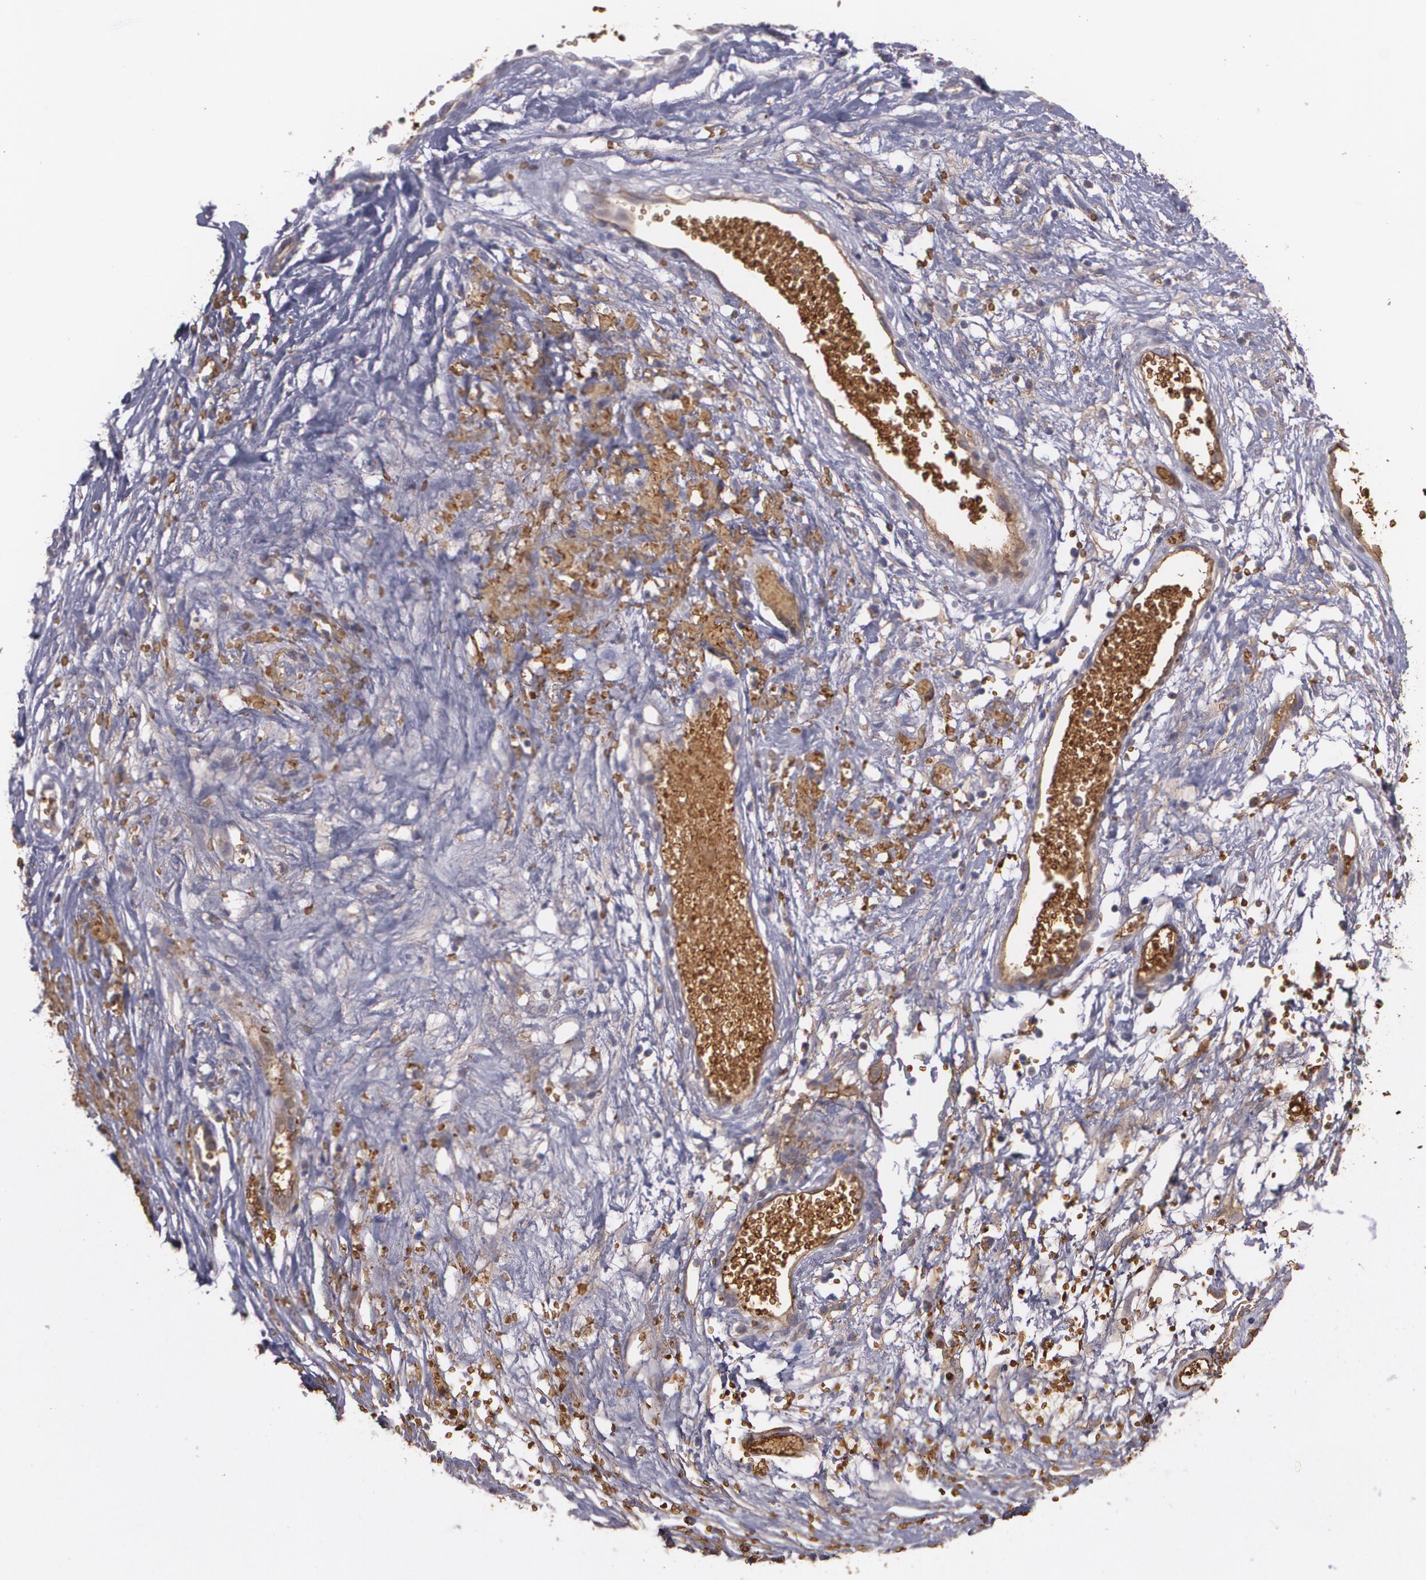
{"staining": {"intensity": "weak", "quantity": ">75%", "location": "cytoplasmic/membranous"}, "tissue": "ovarian cancer", "cell_type": "Tumor cells", "image_type": "cancer", "snomed": [{"axis": "morphology", "description": "Carcinoma, endometroid"}, {"axis": "topography", "description": "Ovary"}], "caption": "The photomicrograph demonstrates a brown stain indicating the presence of a protein in the cytoplasmic/membranous of tumor cells in ovarian endometroid carcinoma. (DAB IHC, brown staining for protein, blue staining for nuclei).", "gene": "ACE", "patient": {"sex": "female", "age": 42}}